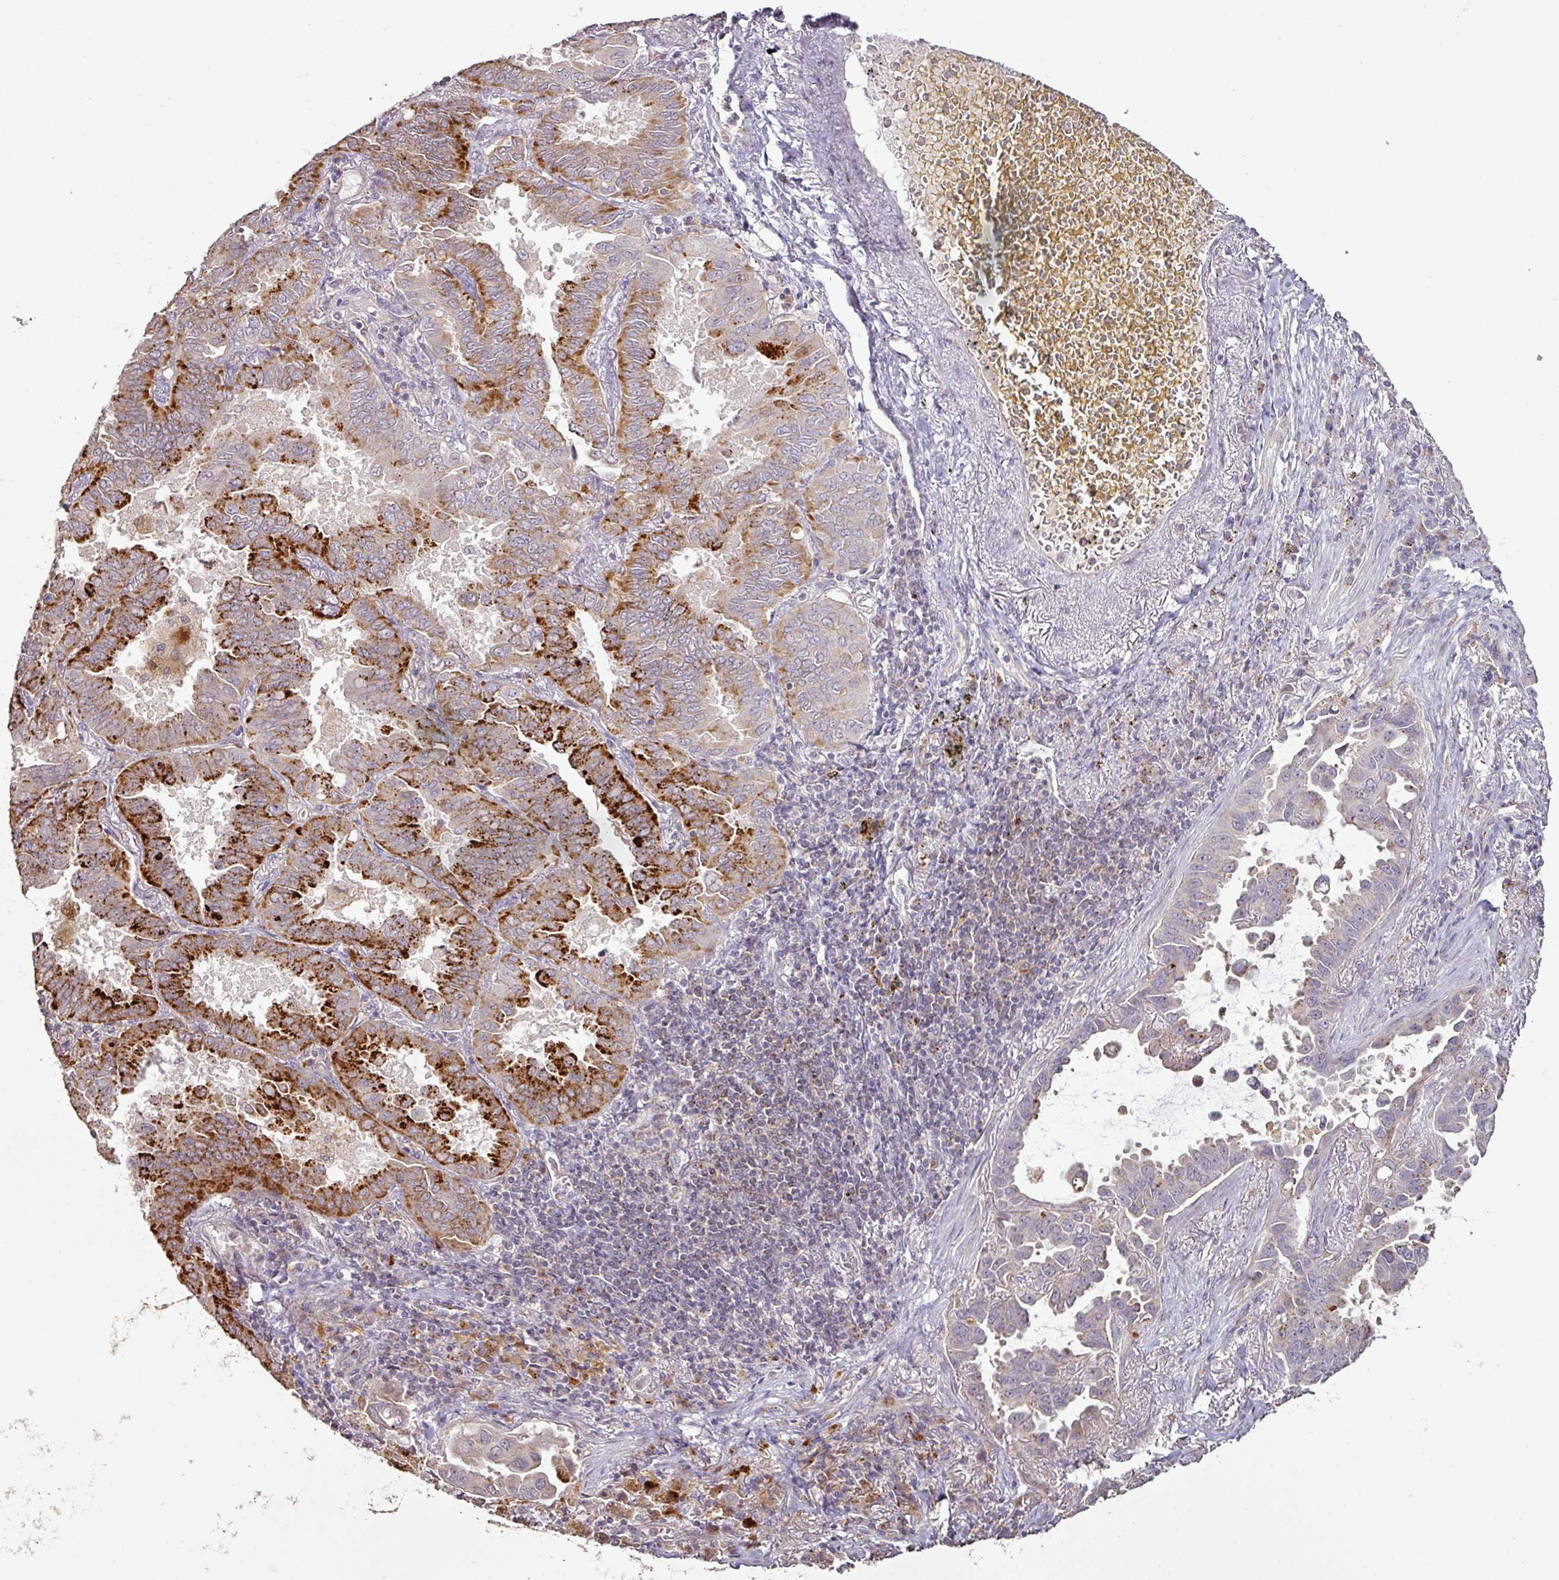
{"staining": {"intensity": "strong", "quantity": "25%-75%", "location": "cytoplasmic/membranous"}, "tissue": "lung cancer", "cell_type": "Tumor cells", "image_type": "cancer", "snomed": [{"axis": "morphology", "description": "Adenocarcinoma, NOS"}, {"axis": "topography", "description": "Lung"}], "caption": "Protein staining exhibits strong cytoplasmic/membranous staining in about 25%-75% of tumor cells in lung adenocarcinoma.", "gene": "CXCR5", "patient": {"sex": "male", "age": 64}}